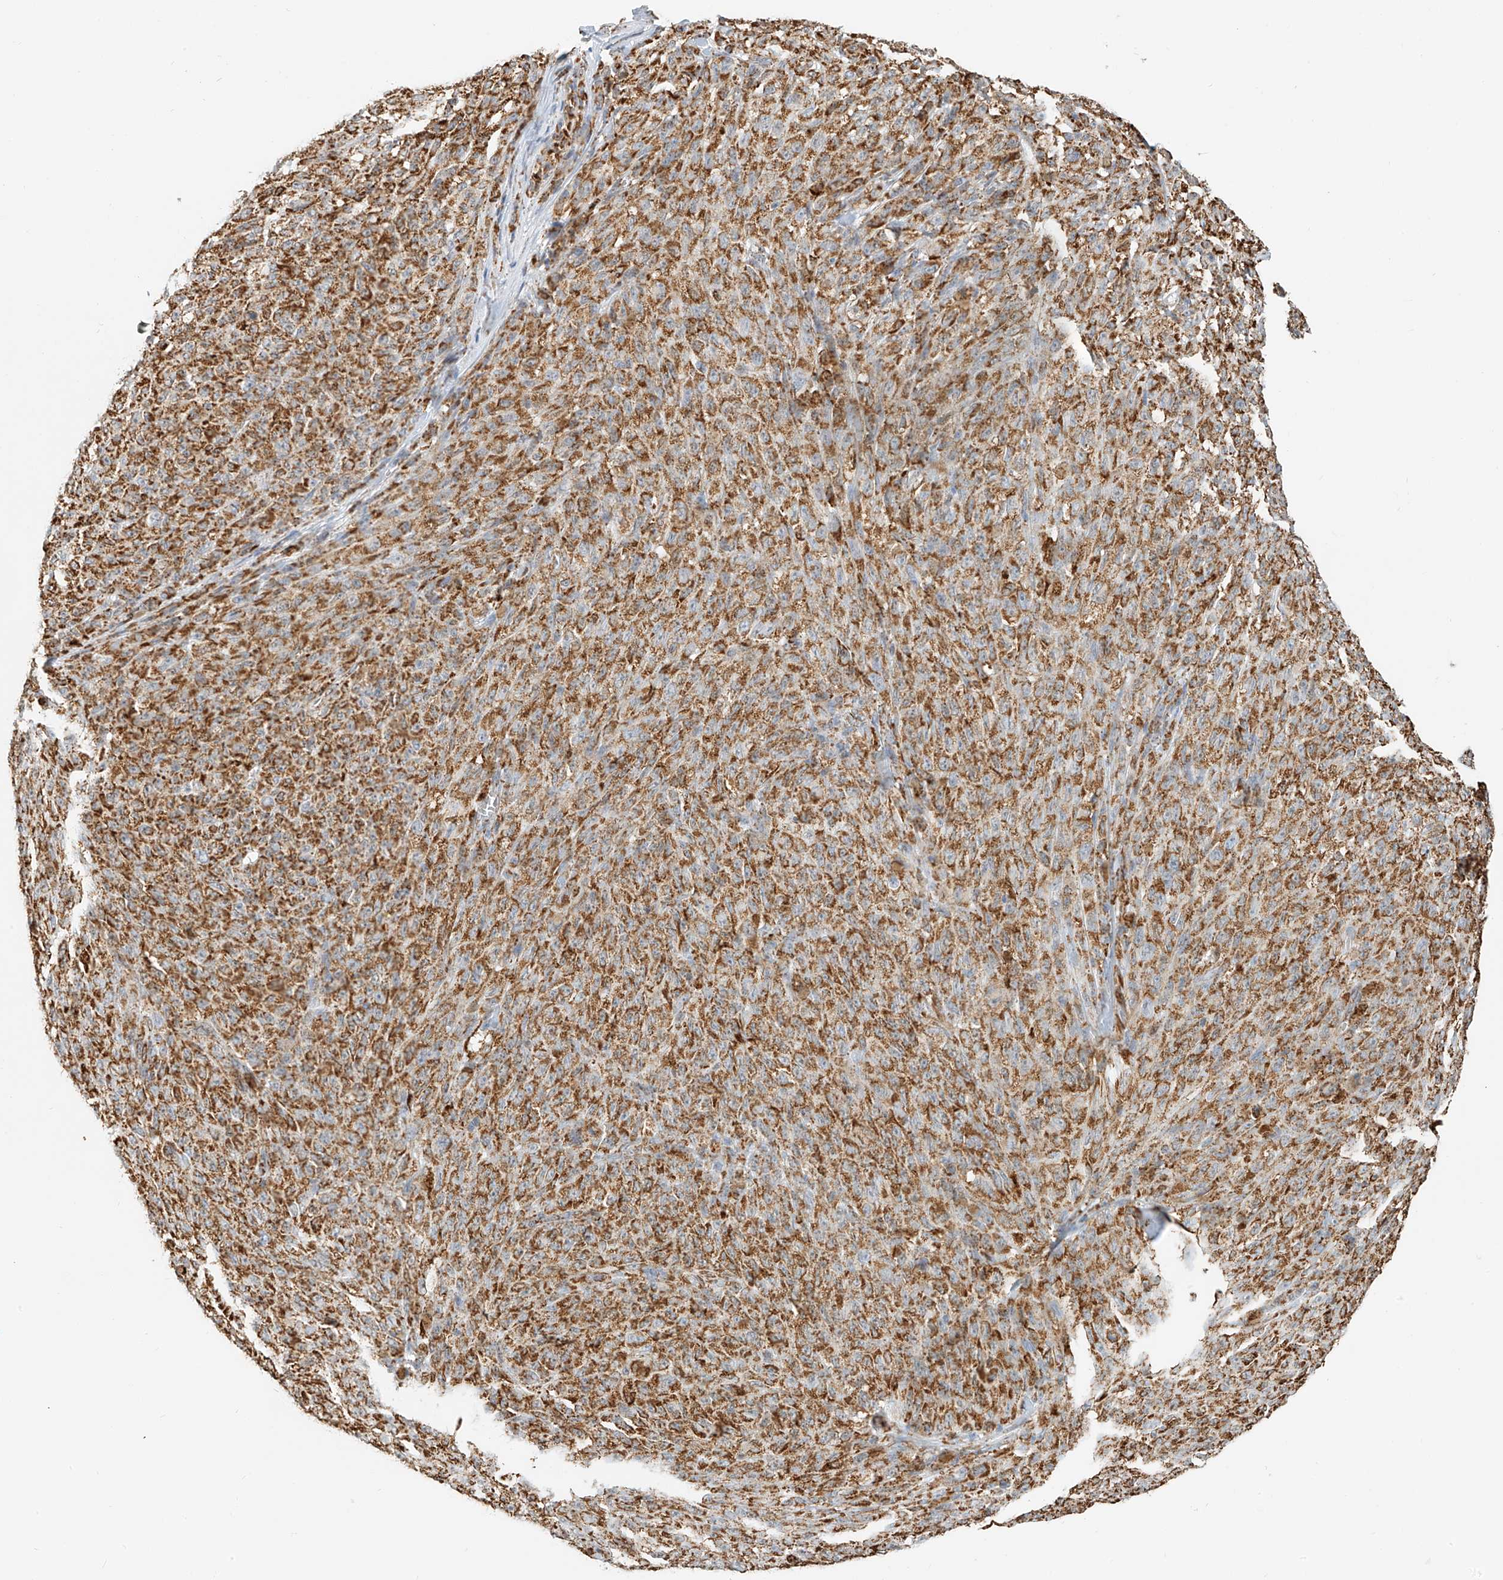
{"staining": {"intensity": "moderate", "quantity": ">75%", "location": "cytoplasmic/membranous"}, "tissue": "melanoma", "cell_type": "Tumor cells", "image_type": "cancer", "snomed": [{"axis": "morphology", "description": "Malignant melanoma, NOS"}, {"axis": "topography", "description": "Skin"}], "caption": "This is a photomicrograph of immunohistochemistry staining of malignant melanoma, which shows moderate expression in the cytoplasmic/membranous of tumor cells.", "gene": "PPA2", "patient": {"sex": "female", "age": 82}}